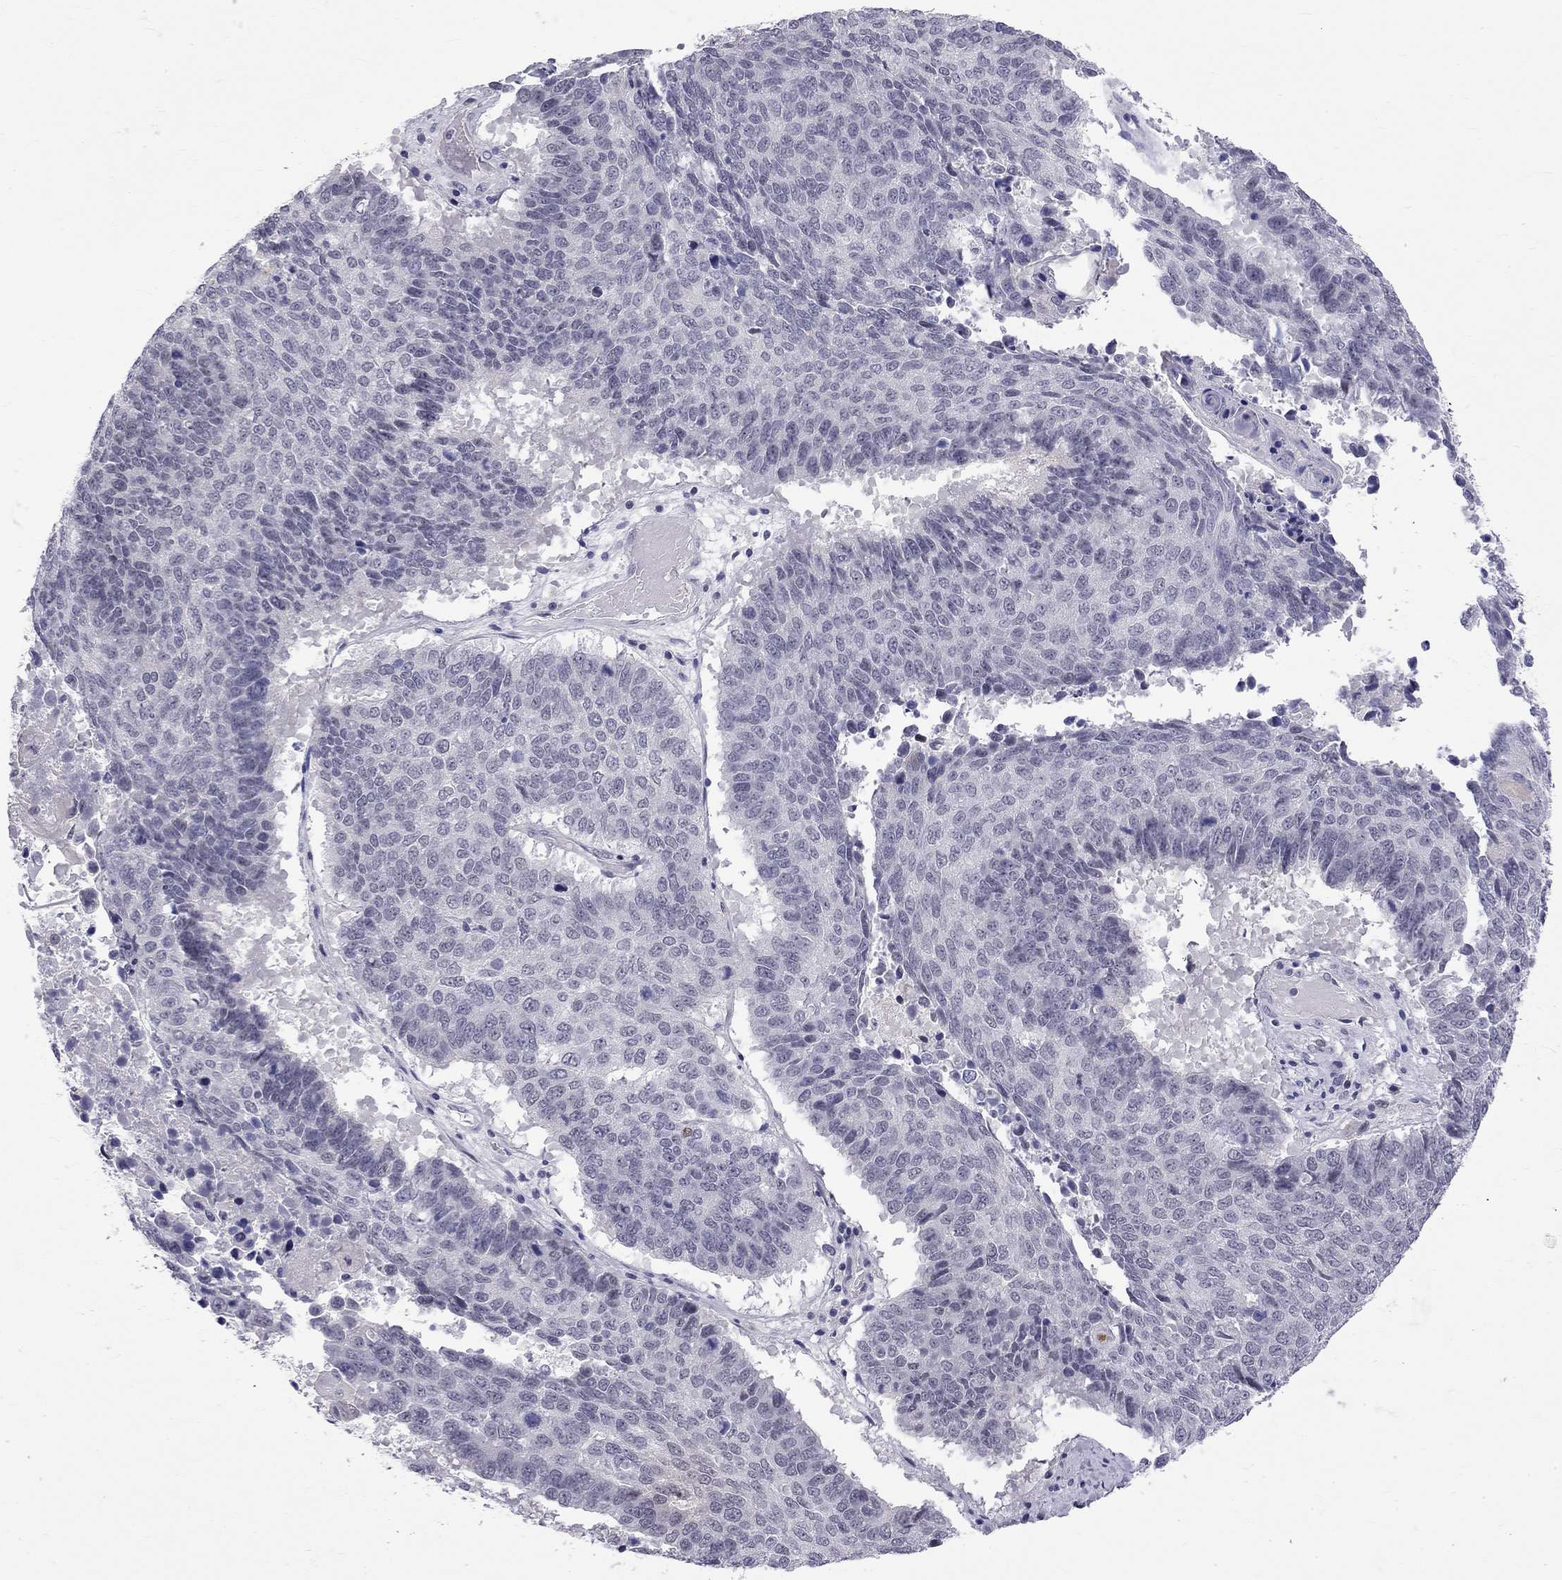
{"staining": {"intensity": "negative", "quantity": "none", "location": "none"}, "tissue": "lung cancer", "cell_type": "Tumor cells", "image_type": "cancer", "snomed": [{"axis": "morphology", "description": "Squamous cell carcinoma, NOS"}, {"axis": "topography", "description": "Lung"}], "caption": "Human lung squamous cell carcinoma stained for a protein using IHC shows no positivity in tumor cells.", "gene": "RTL9", "patient": {"sex": "male", "age": 73}}